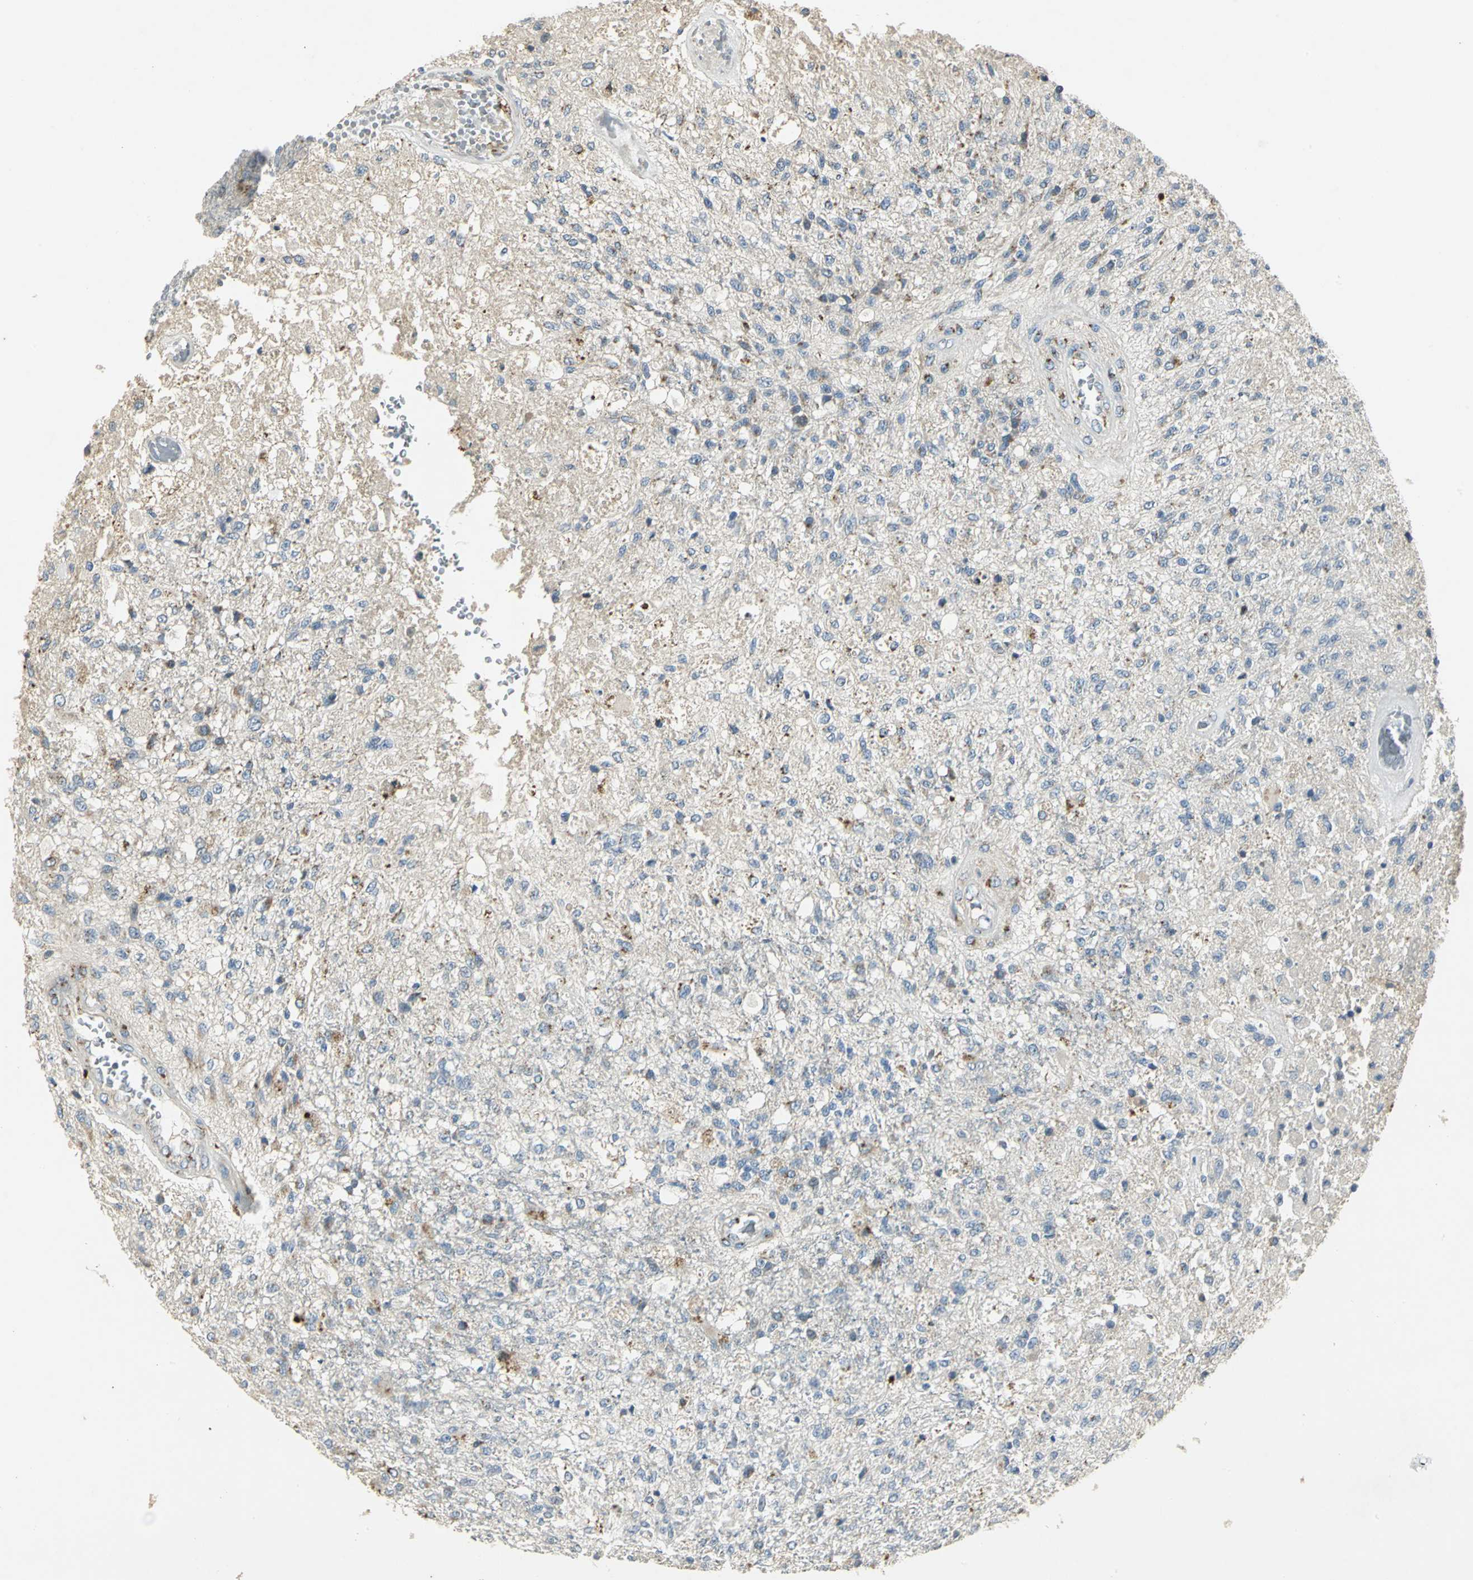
{"staining": {"intensity": "weak", "quantity": "<25%", "location": "cytoplasmic/membranous"}, "tissue": "glioma", "cell_type": "Tumor cells", "image_type": "cancer", "snomed": [{"axis": "morphology", "description": "Normal tissue, NOS"}, {"axis": "morphology", "description": "Glioma, malignant, High grade"}, {"axis": "topography", "description": "Cerebral cortex"}], "caption": "Immunohistochemistry histopathology image of neoplastic tissue: glioma stained with DAB reveals no significant protein expression in tumor cells. (DAB (3,3'-diaminobenzidine) immunohistochemistry with hematoxylin counter stain).", "gene": "TM9SF2", "patient": {"sex": "male", "age": 77}}